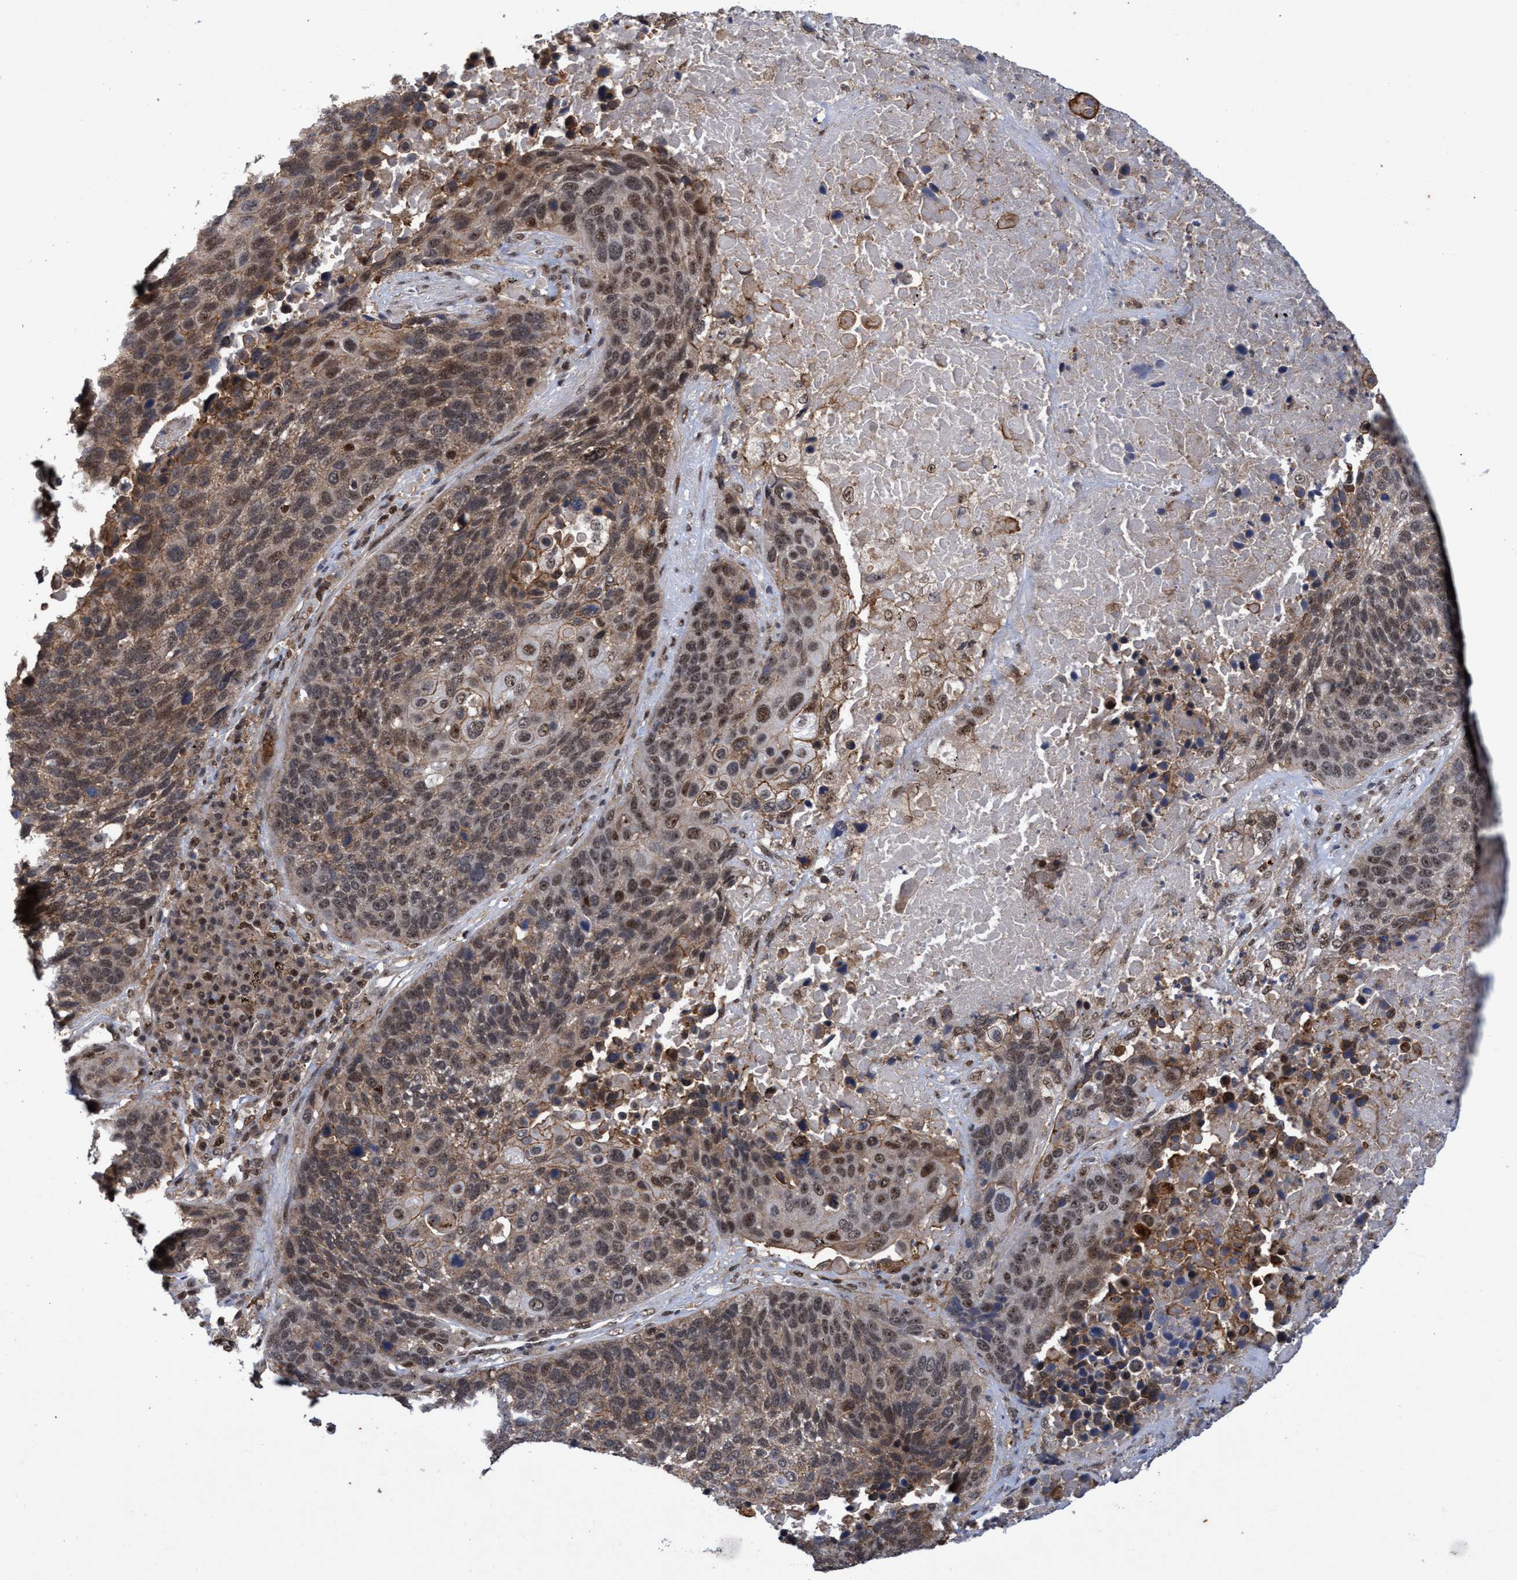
{"staining": {"intensity": "weak", "quantity": ">75%", "location": "cytoplasmic/membranous,nuclear"}, "tissue": "lung cancer", "cell_type": "Tumor cells", "image_type": "cancer", "snomed": [{"axis": "morphology", "description": "Squamous cell carcinoma, NOS"}, {"axis": "topography", "description": "Lung"}], "caption": "Approximately >75% of tumor cells in human lung squamous cell carcinoma reveal weak cytoplasmic/membranous and nuclear protein staining as visualized by brown immunohistochemical staining.", "gene": "GTF2F1", "patient": {"sex": "male", "age": 66}}